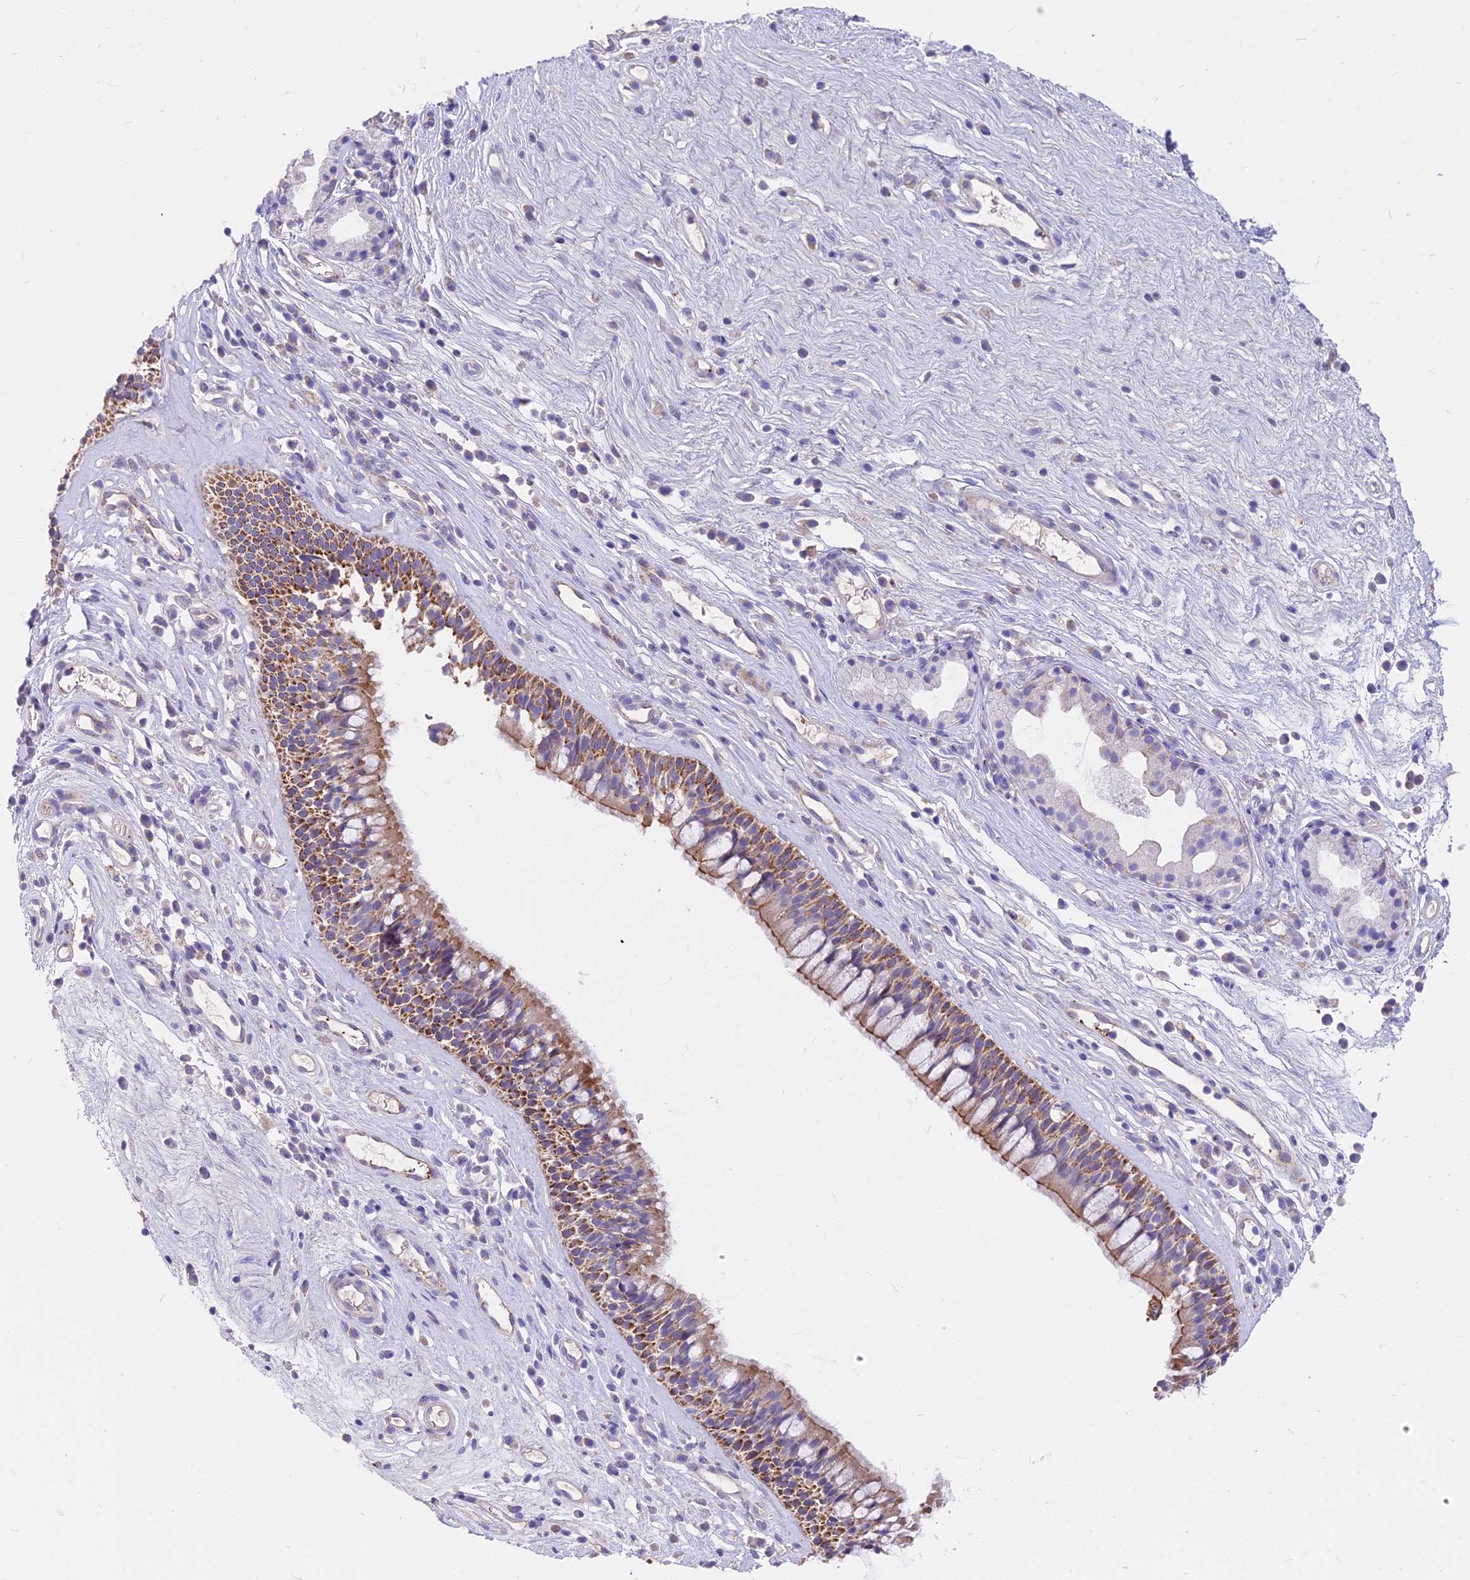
{"staining": {"intensity": "moderate", "quantity": "25%-75%", "location": "cytoplasmic/membranous"}, "tissue": "nasopharynx", "cell_type": "Respiratory epithelial cells", "image_type": "normal", "snomed": [{"axis": "morphology", "description": "Normal tissue, NOS"}, {"axis": "morphology", "description": "Inflammation, NOS"}, {"axis": "morphology", "description": "Malignant melanoma, Metastatic site"}, {"axis": "topography", "description": "Nasopharynx"}], "caption": "Immunohistochemical staining of unremarkable nasopharynx shows 25%-75% levels of moderate cytoplasmic/membranous protein expression in about 25%-75% of respiratory epithelial cells. The protein of interest is stained brown, and the nuclei are stained in blue (DAB IHC with brightfield microscopy, high magnification).", "gene": "FRMPD1", "patient": {"sex": "male", "age": 70}}